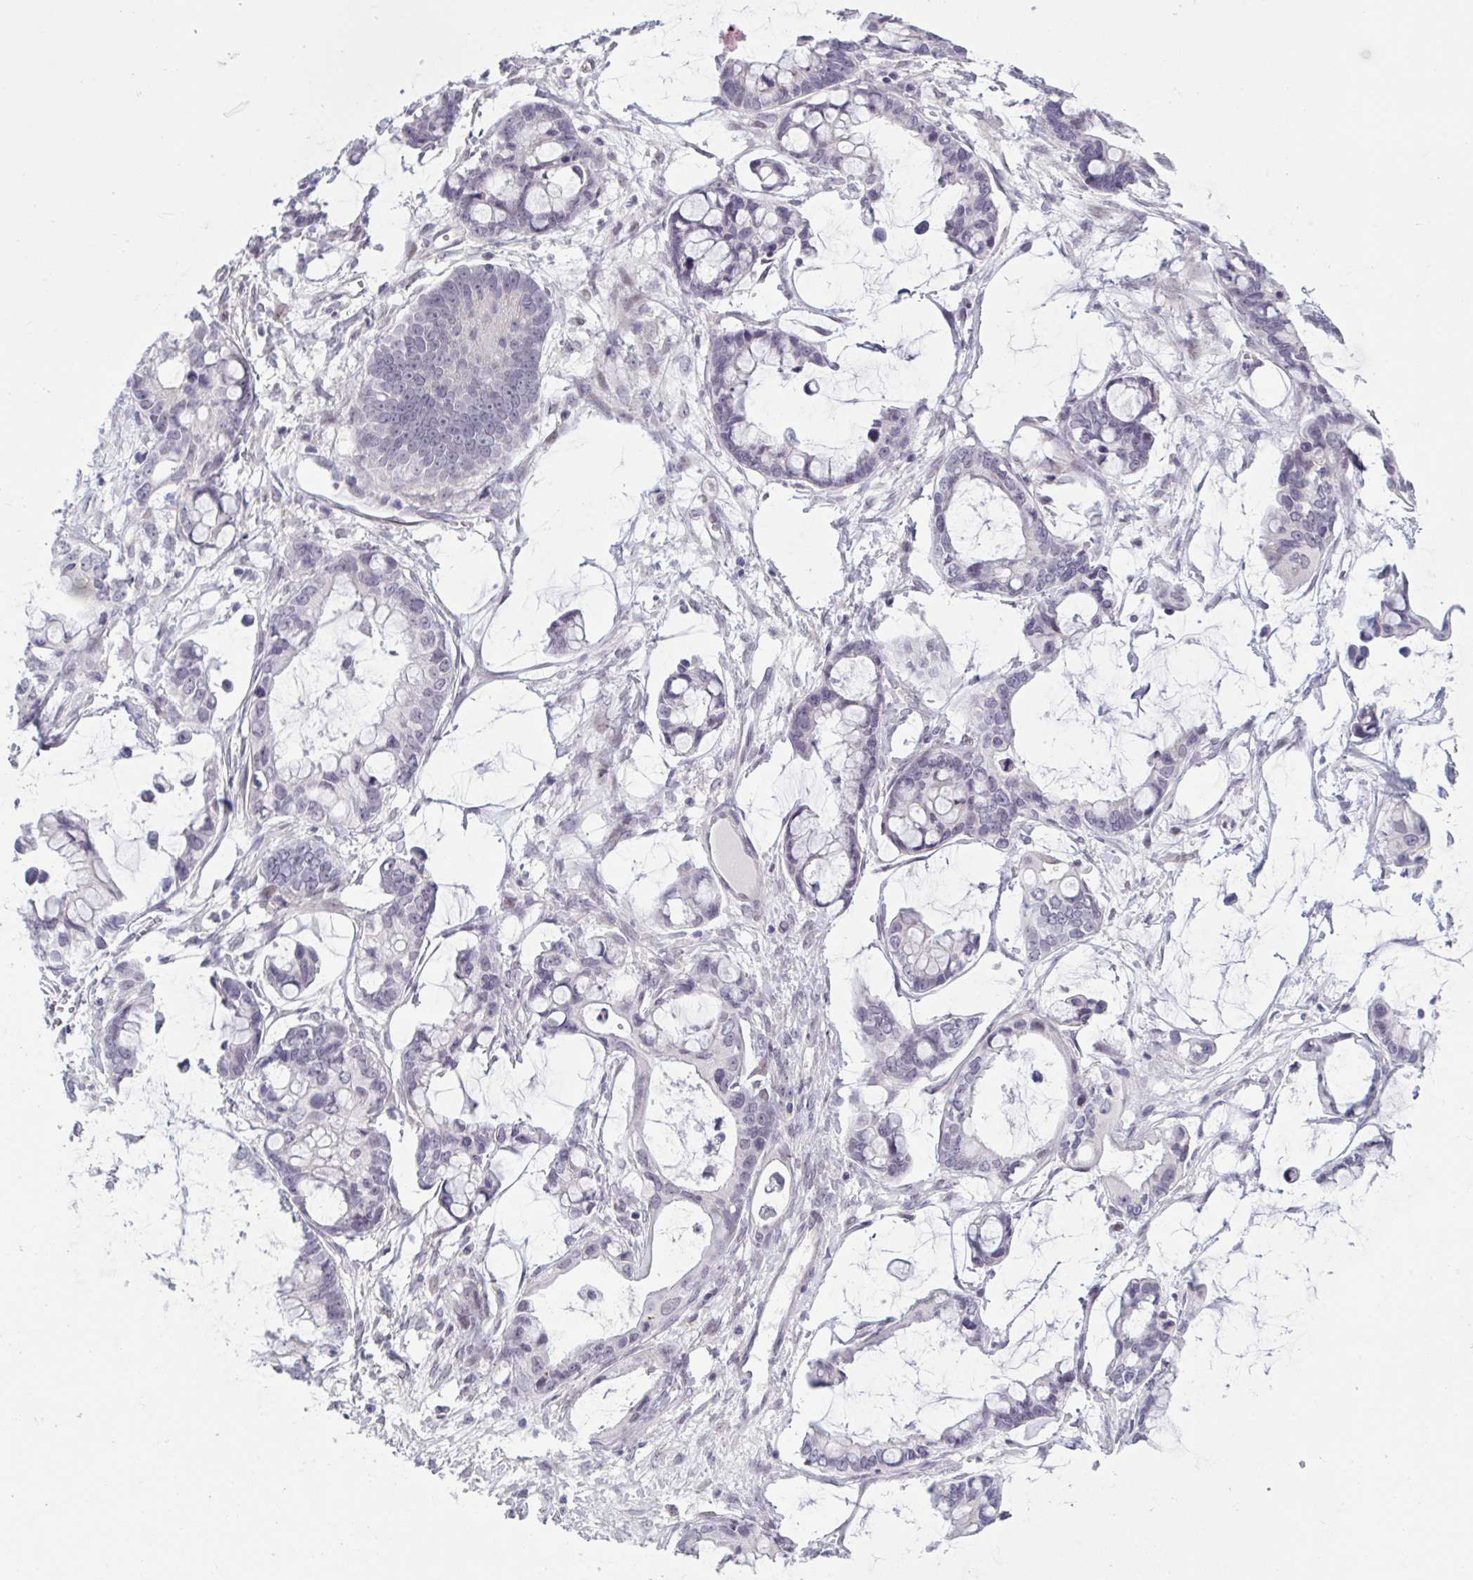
{"staining": {"intensity": "negative", "quantity": "none", "location": "none"}, "tissue": "ovarian cancer", "cell_type": "Tumor cells", "image_type": "cancer", "snomed": [{"axis": "morphology", "description": "Cystadenocarcinoma, mucinous, NOS"}, {"axis": "topography", "description": "Ovary"}], "caption": "This is an IHC photomicrograph of human ovarian cancer. There is no staining in tumor cells.", "gene": "TCEAL8", "patient": {"sex": "female", "age": 63}}